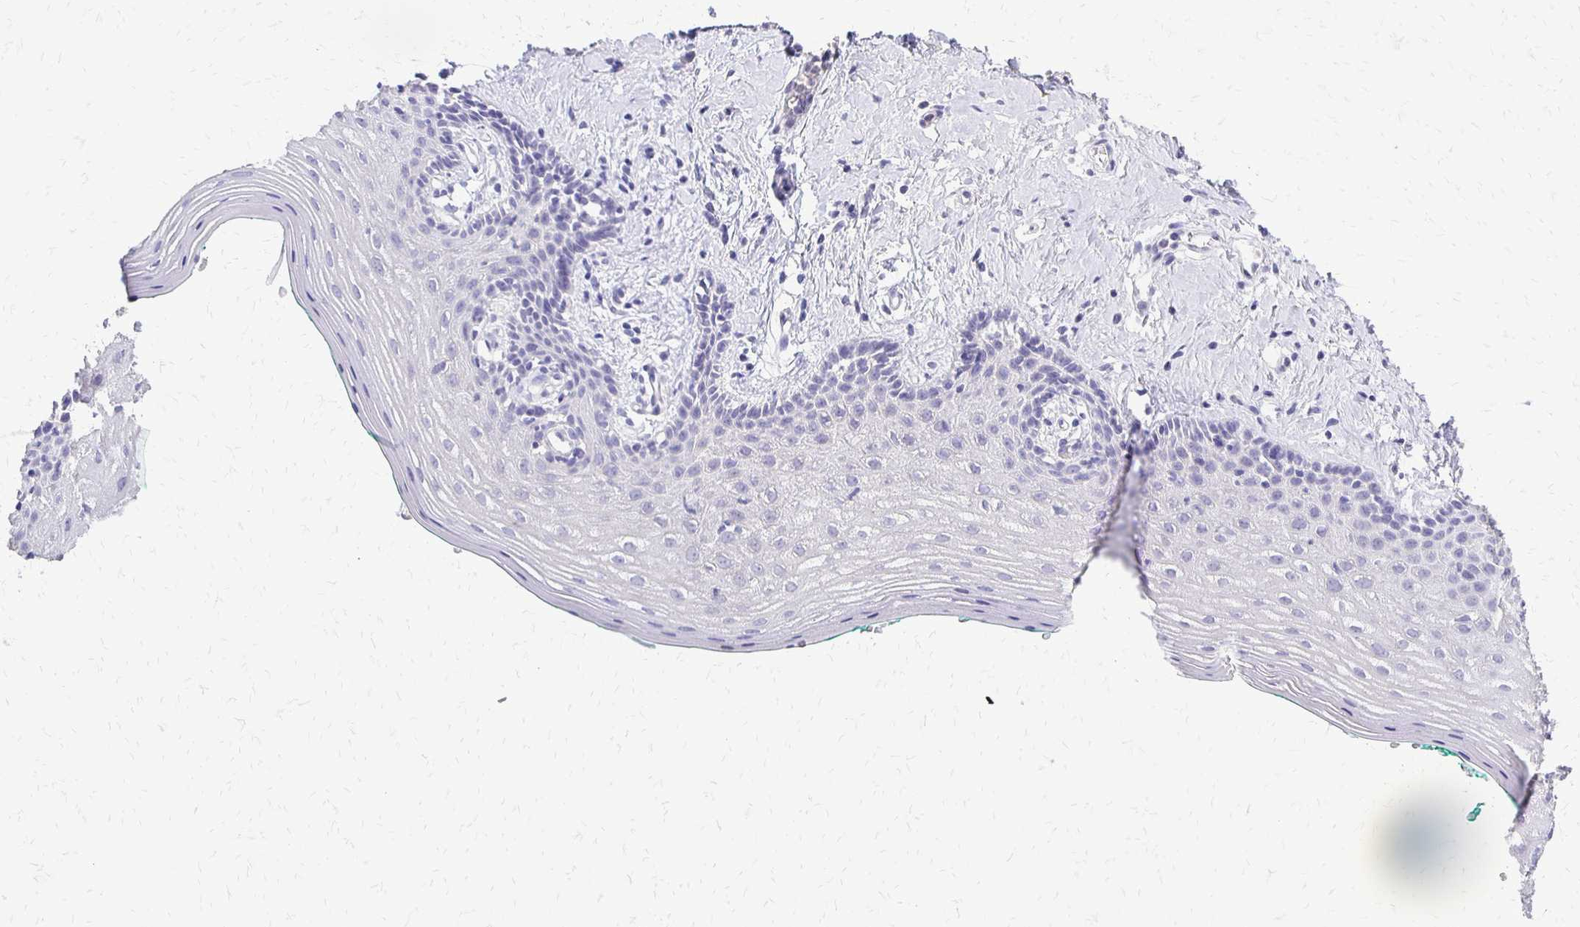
{"staining": {"intensity": "negative", "quantity": "none", "location": "none"}, "tissue": "vagina", "cell_type": "Squamous epithelial cells", "image_type": "normal", "snomed": [{"axis": "morphology", "description": "Normal tissue, NOS"}, {"axis": "topography", "description": "Vagina"}], "caption": "Immunohistochemical staining of unremarkable vagina displays no significant expression in squamous epithelial cells.", "gene": "ALPG", "patient": {"sex": "female", "age": 42}}